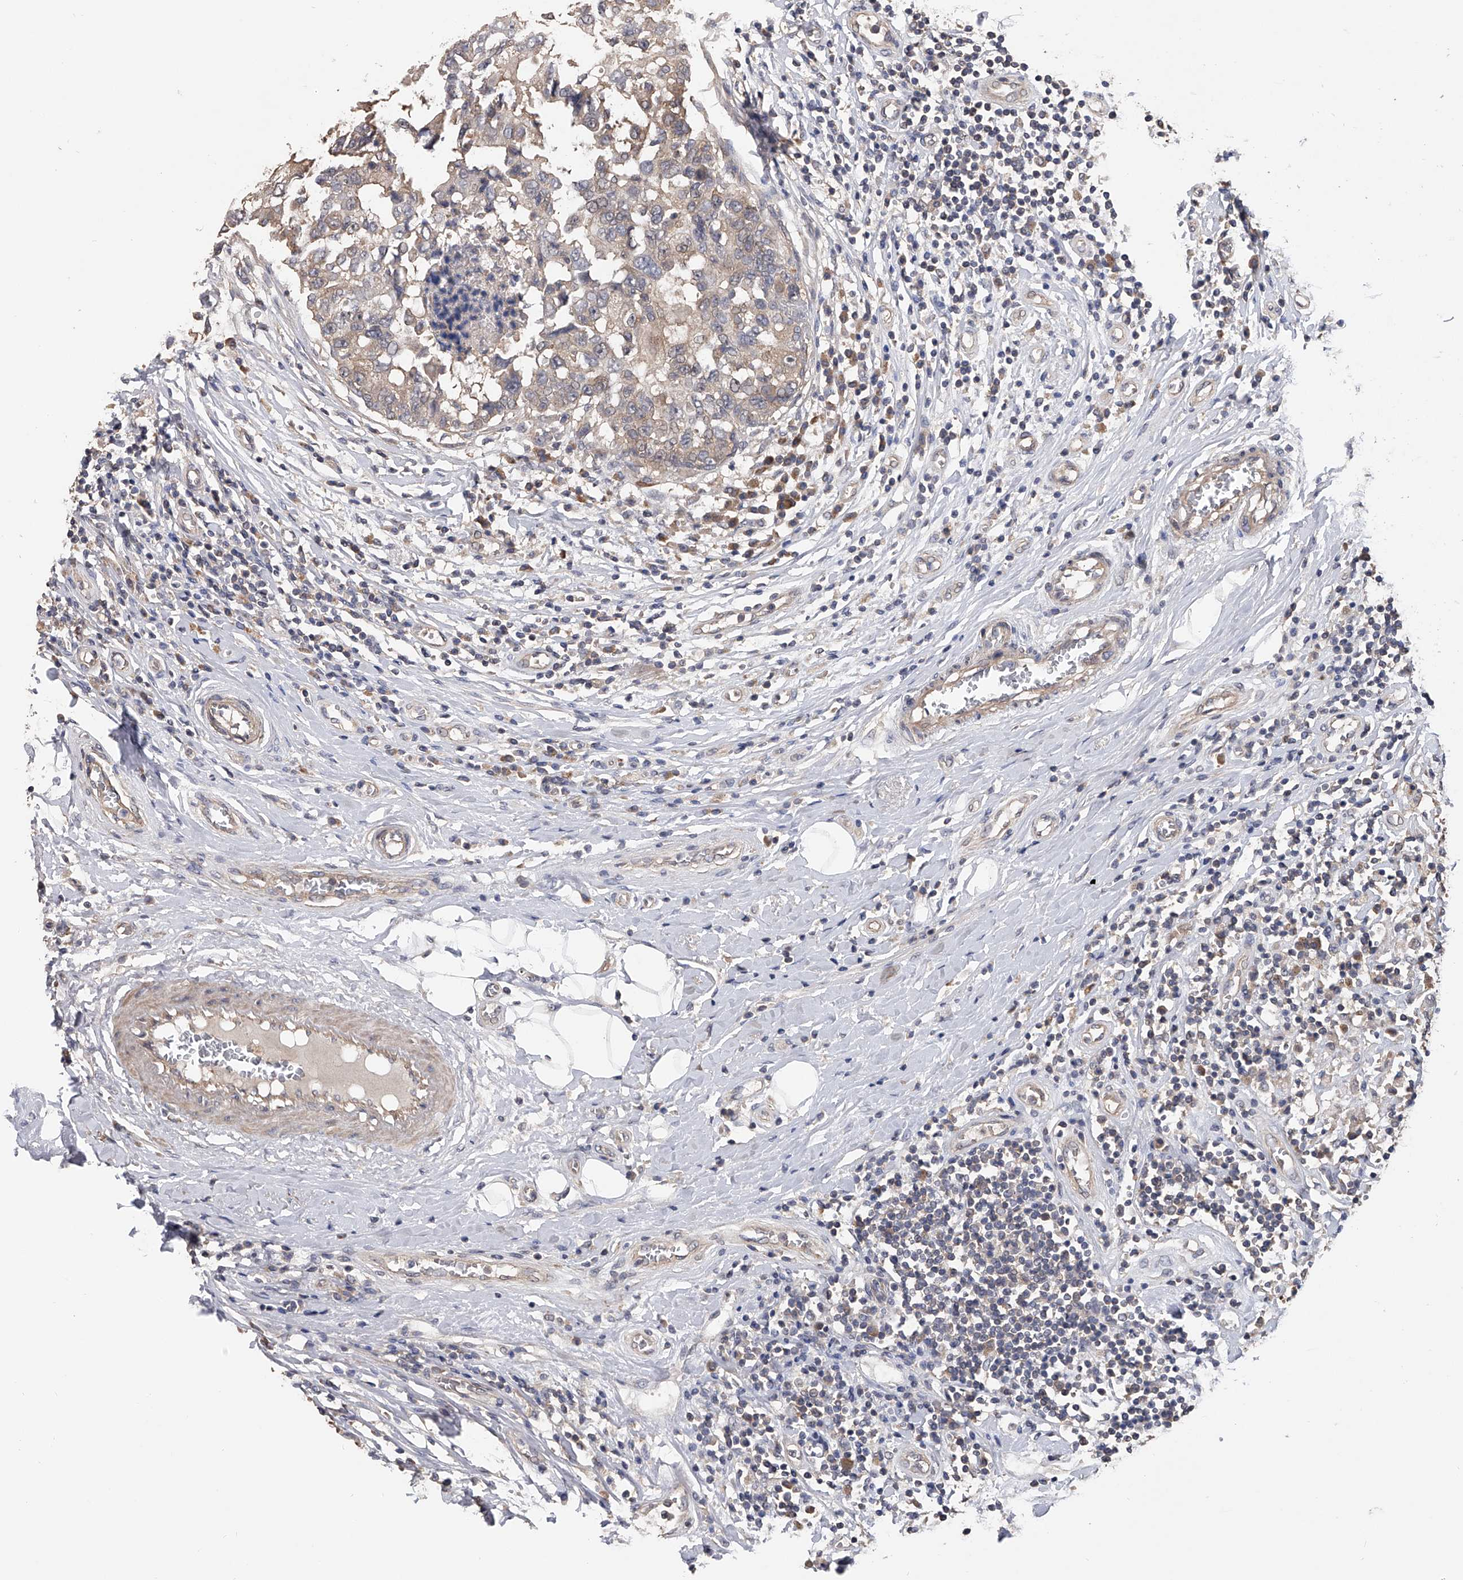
{"staining": {"intensity": "weak", "quantity": "<25%", "location": "cytoplasmic/membranous"}, "tissue": "breast cancer", "cell_type": "Tumor cells", "image_type": "cancer", "snomed": [{"axis": "morphology", "description": "Duct carcinoma"}, {"axis": "topography", "description": "Breast"}], "caption": "A high-resolution histopathology image shows IHC staining of invasive ductal carcinoma (breast), which exhibits no significant expression in tumor cells.", "gene": "CFAP298", "patient": {"sex": "female", "age": 27}}